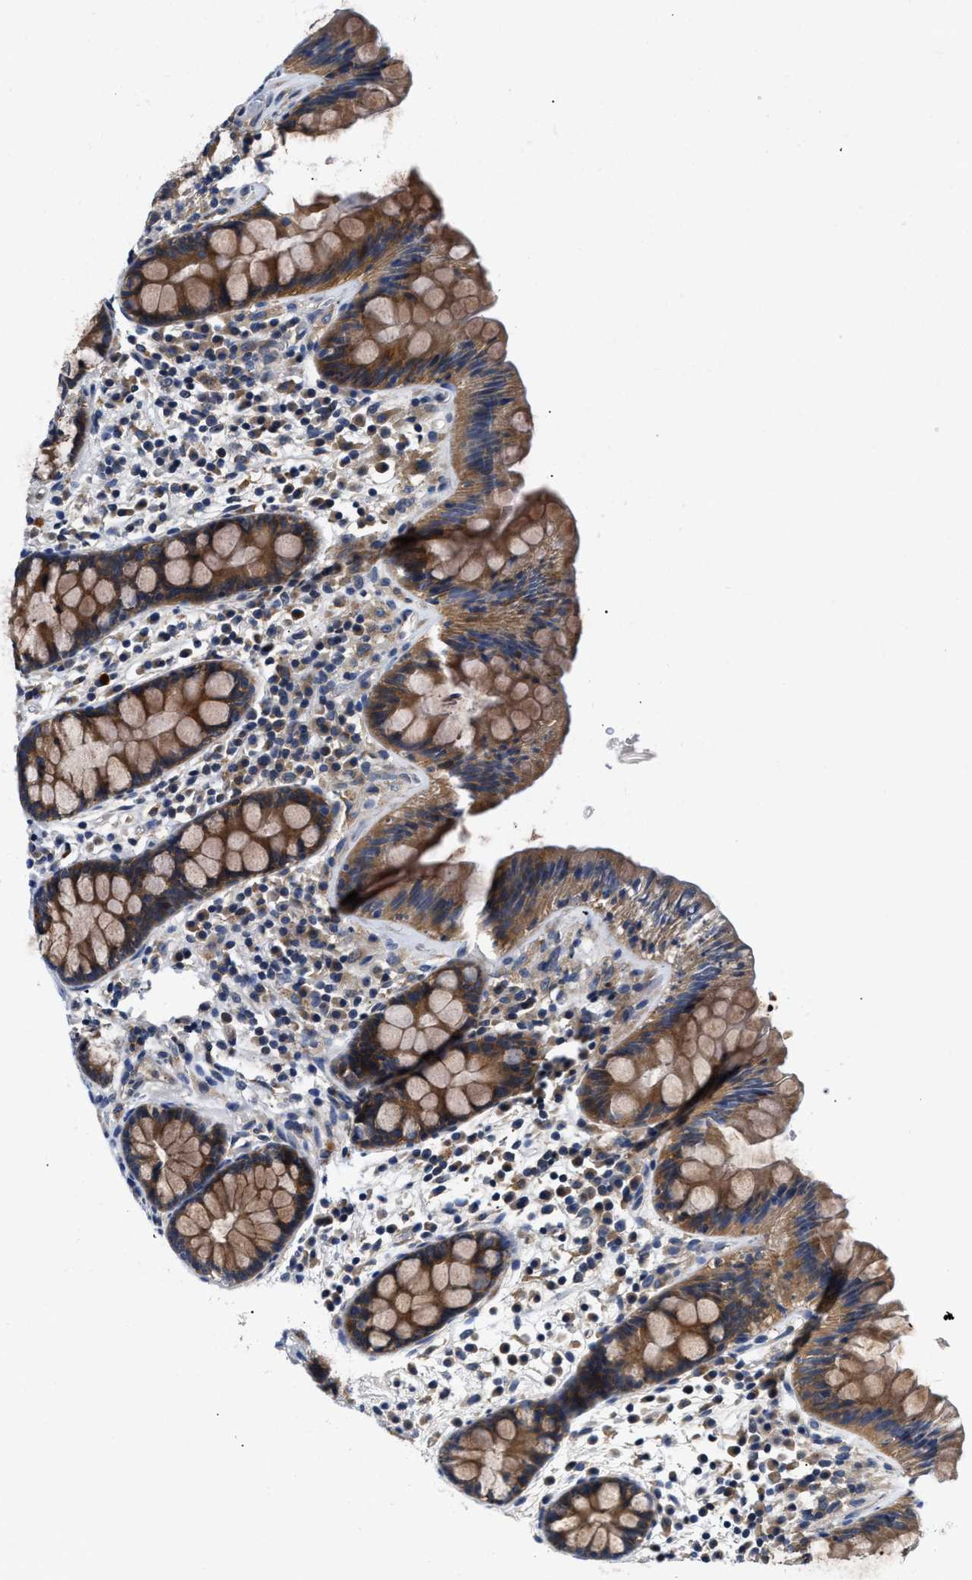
{"staining": {"intensity": "weak", "quantity": ">75%", "location": "cytoplasmic/membranous"}, "tissue": "colon", "cell_type": "Endothelial cells", "image_type": "normal", "snomed": [{"axis": "morphology", "description": "Normal tissue, NOS"}, {"axis": "topography", "description": "Colon"}], "caption": "IHC image of benign colon: colon stained using immunohistochemistry displays low levels of weak protein expression localized specifically in the cytoplasmic/membranous of endothelial cells, appearing as a cytoplasmic/membranous brown color.", "gene": "FAM185A", "patient": {"sex": "female", "age": 80}}